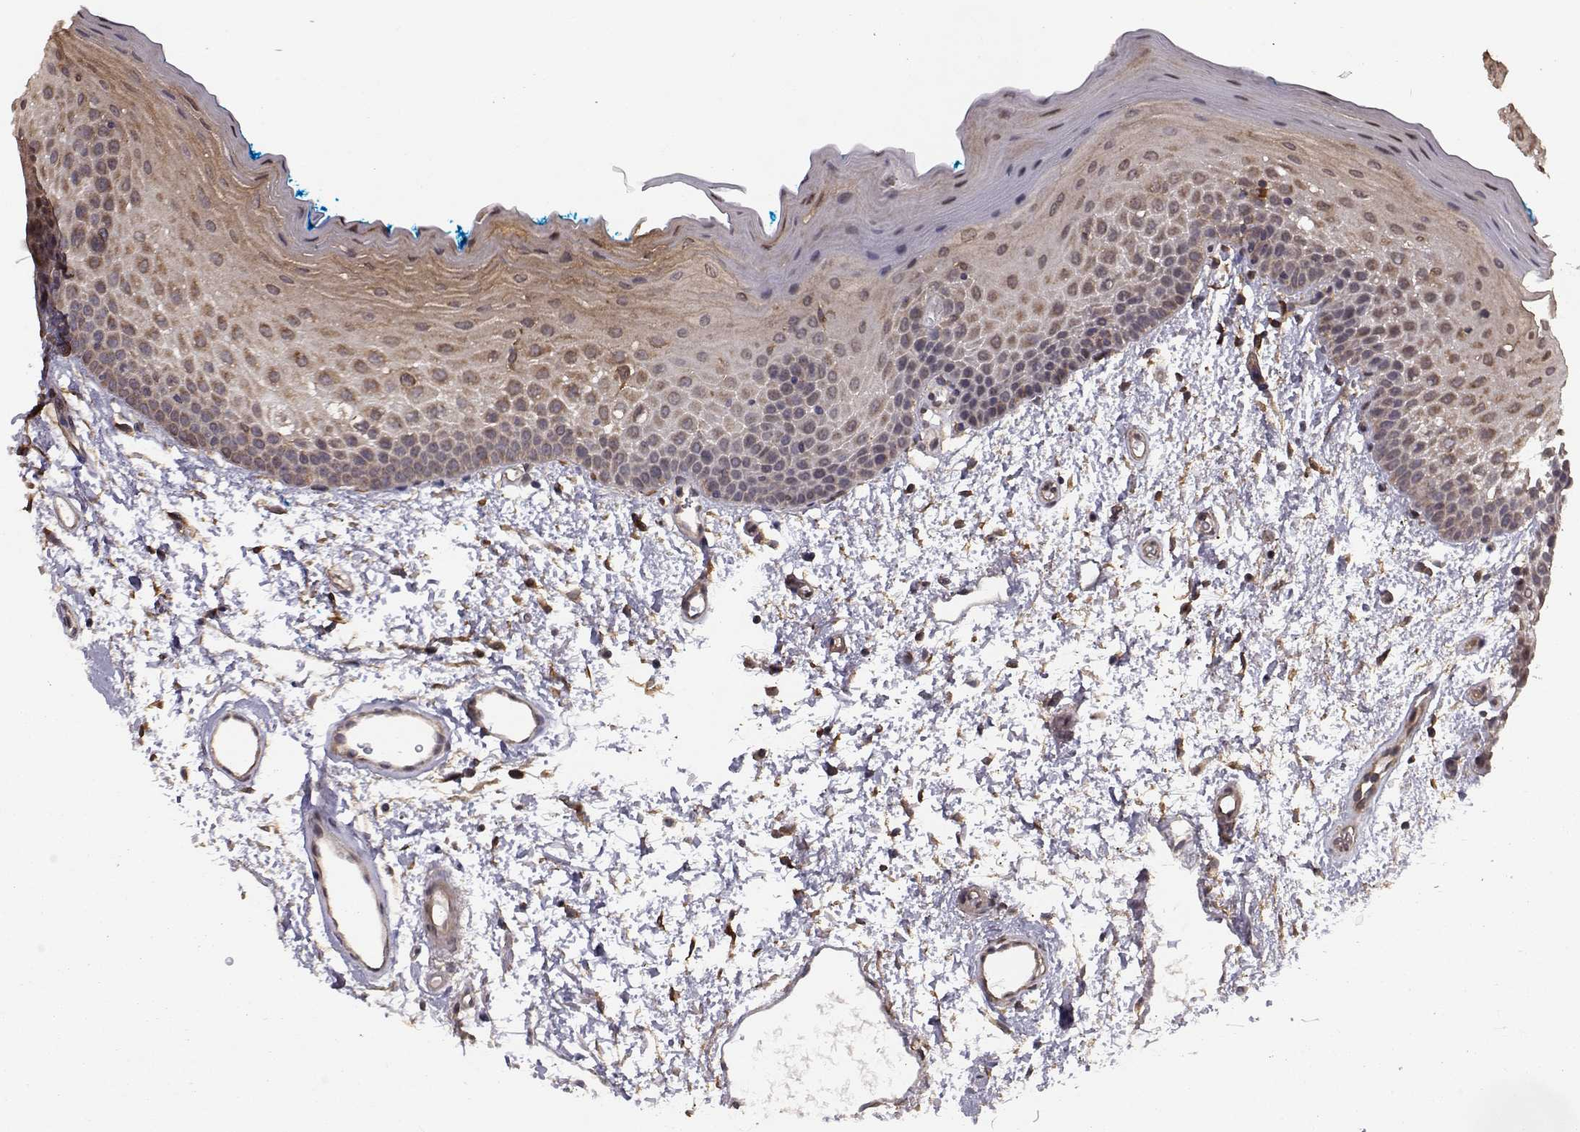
{"staining": {"intensity": "weak", "quantity": ">75%", "location": "cytoplasmic/membranous"}, "tissue": "oral mucosa", "cell_type": "Squamous epithelial cells", "image_type": "normal", "snomed": [{"axis": "morphology", "description": "Normal tissue, NOS"}, {"axis": "morphology", "description": "Squamous cell carcinoma, NOS"}, {"axis": "topography", "description": "Oral tissue"}, {"axis": "topography", "description": "Head-Neck"}], "caption": "This photomicrograph exhibits immunohistochemistry (IHC) staining of unremarkable human oral mucosa, with low weak cytoplasmic/membranous expression in about >75% of squamous epithelial cells.", "gene": "TRIP10", "patient": {"sex": "female", "age": 75}}